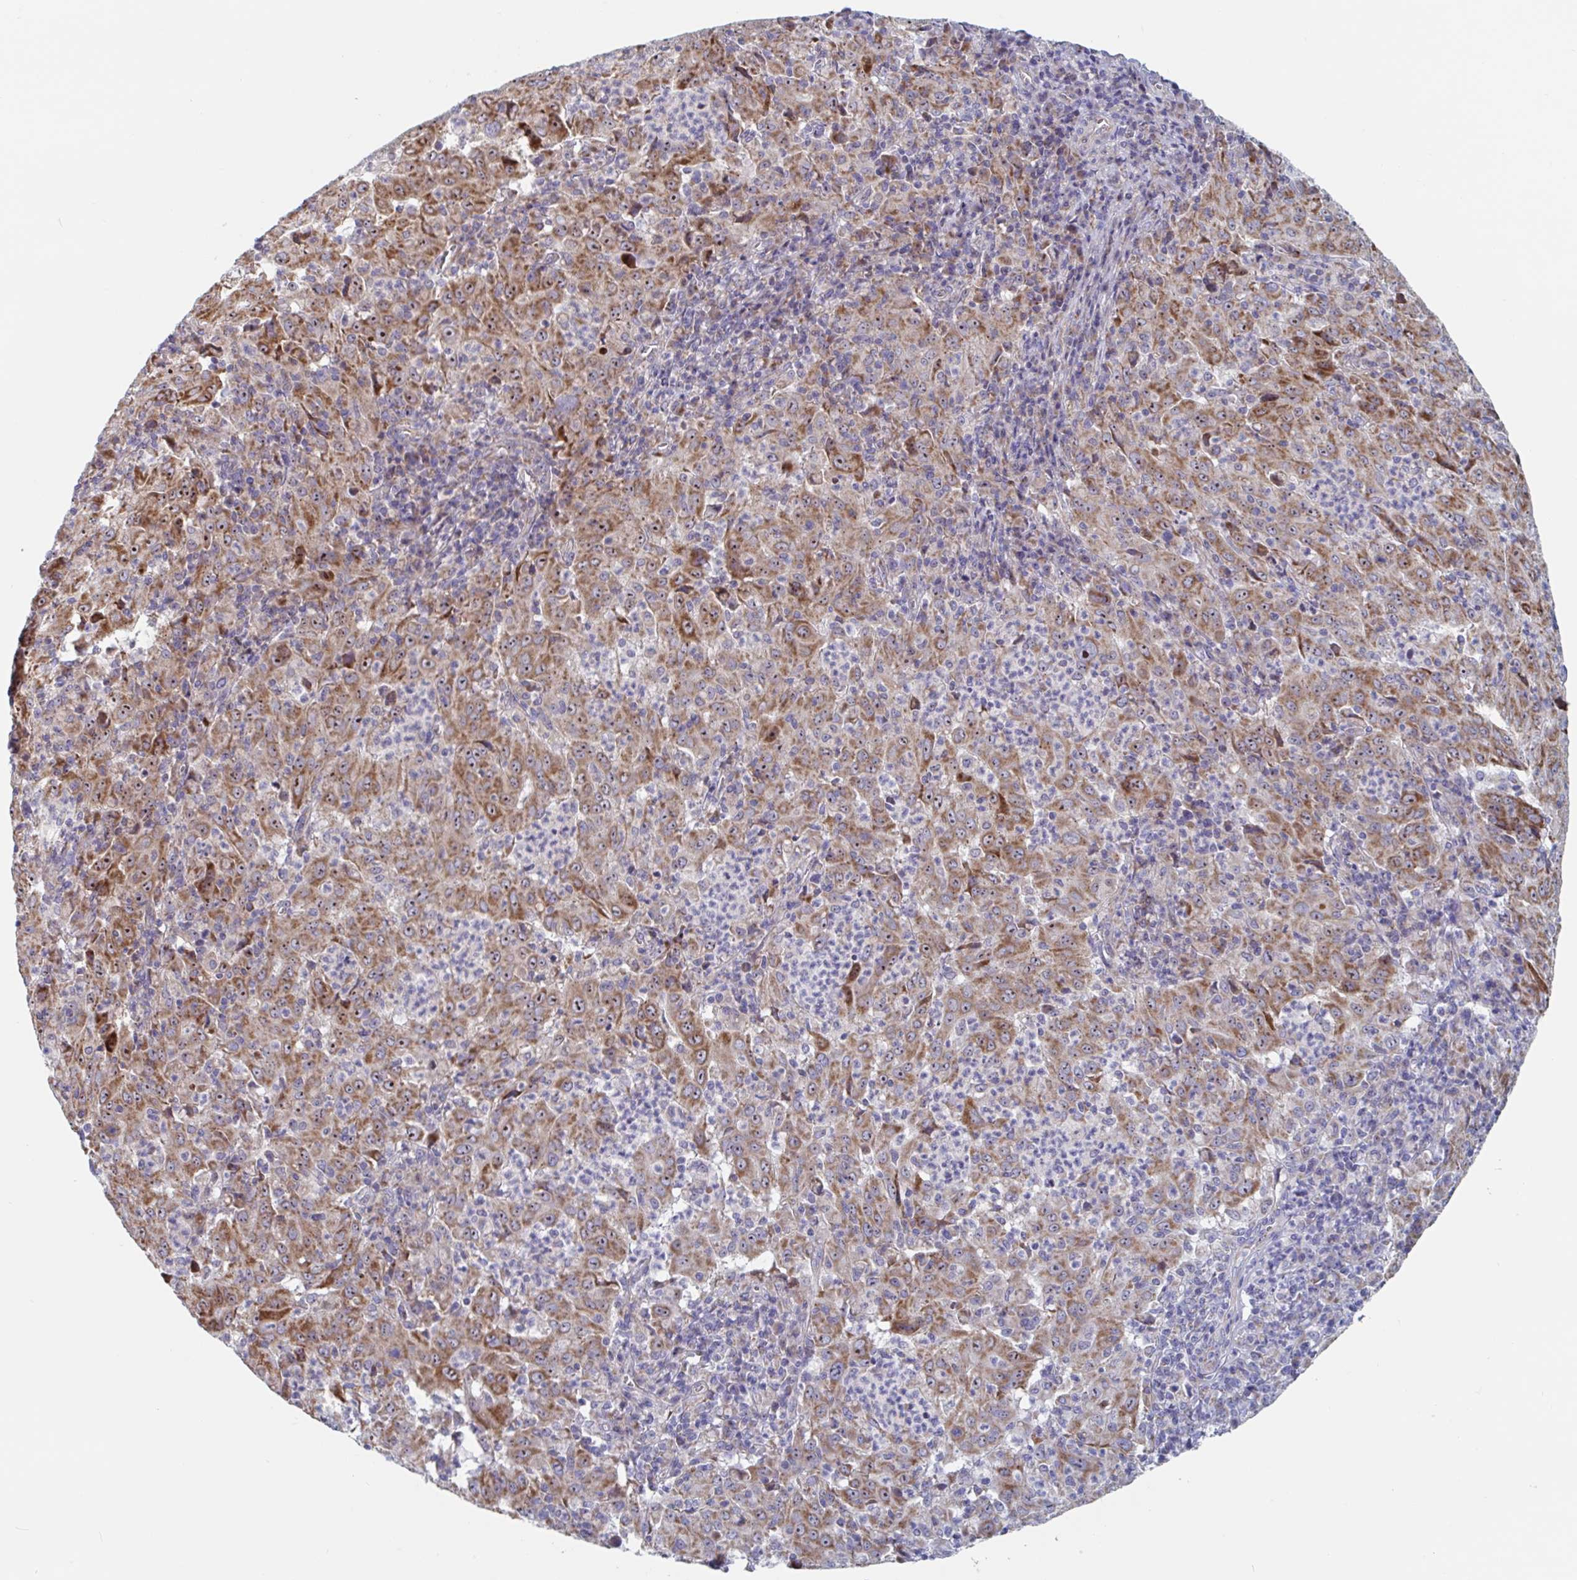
{"staining": {"intensity": "strong", "quantity": ">75%", "location": "cytoplasmic/membranous,nuclear"}, "tissue": "pancreatic cancer", "cell_type": "Tumor cells", "image_type": "cancer", "snomed": [{"axis": "morphology", "description": "Adenocarcinoma, NOS"}, {"axis": "topography", "description": "Pancreas"}], "caption": "Immunohistochemistry (IHC) micrograph of neoplastic tissue: adenocarcinoma (pancreatic) stained using immunohistochemistry exhibits high levels of strong protein expression localized specifically in the cytoplasmic/membranous and nuclear of tumor cells, appearing as a cytoplasmic/membranous and nuclear brown color.", "gene": "MRPL53", "patient": {"sex": "male", "age": 63}}